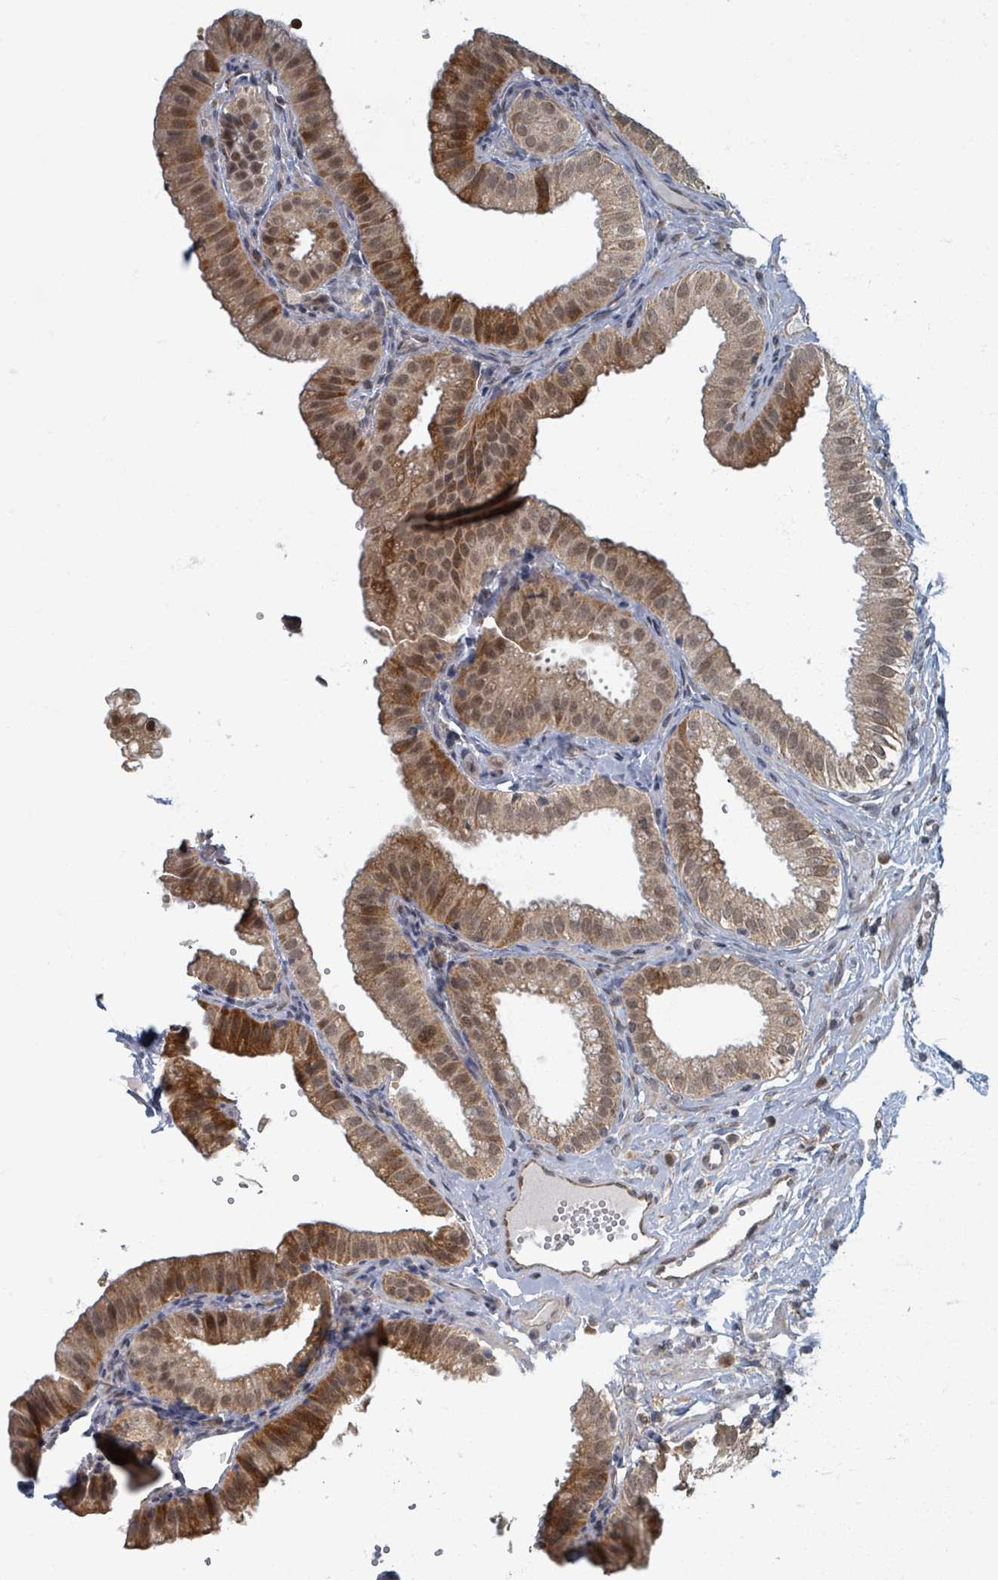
{"staining": {"intensity": "moderate", "quantity": ">75%", "location": "cytoplasmic/membranous,nuclear"}, "tissue": "gallbladder", "cell_type": "Glandular cells", "image_type": "normal", "snomed": [{"axis": "morphology", "description": "Normal tissue, NOS"}, {"axis": "topography", "description": "Gallbladder"}], "caption": "Moderate cytoplasmic/membranous,nuclear staining is appreciated in approximately >75% of glandular cells in unremarkable gallbladder. The staining was performed using DAB (3,3'-diaminobenzidine) to visualize the protein expression in brown, while the nuclei were stained in blue with hematoxylin (Magnification: 20x).", "gene": "INTS15", "patient": {"sex": "female", "age": 61}}